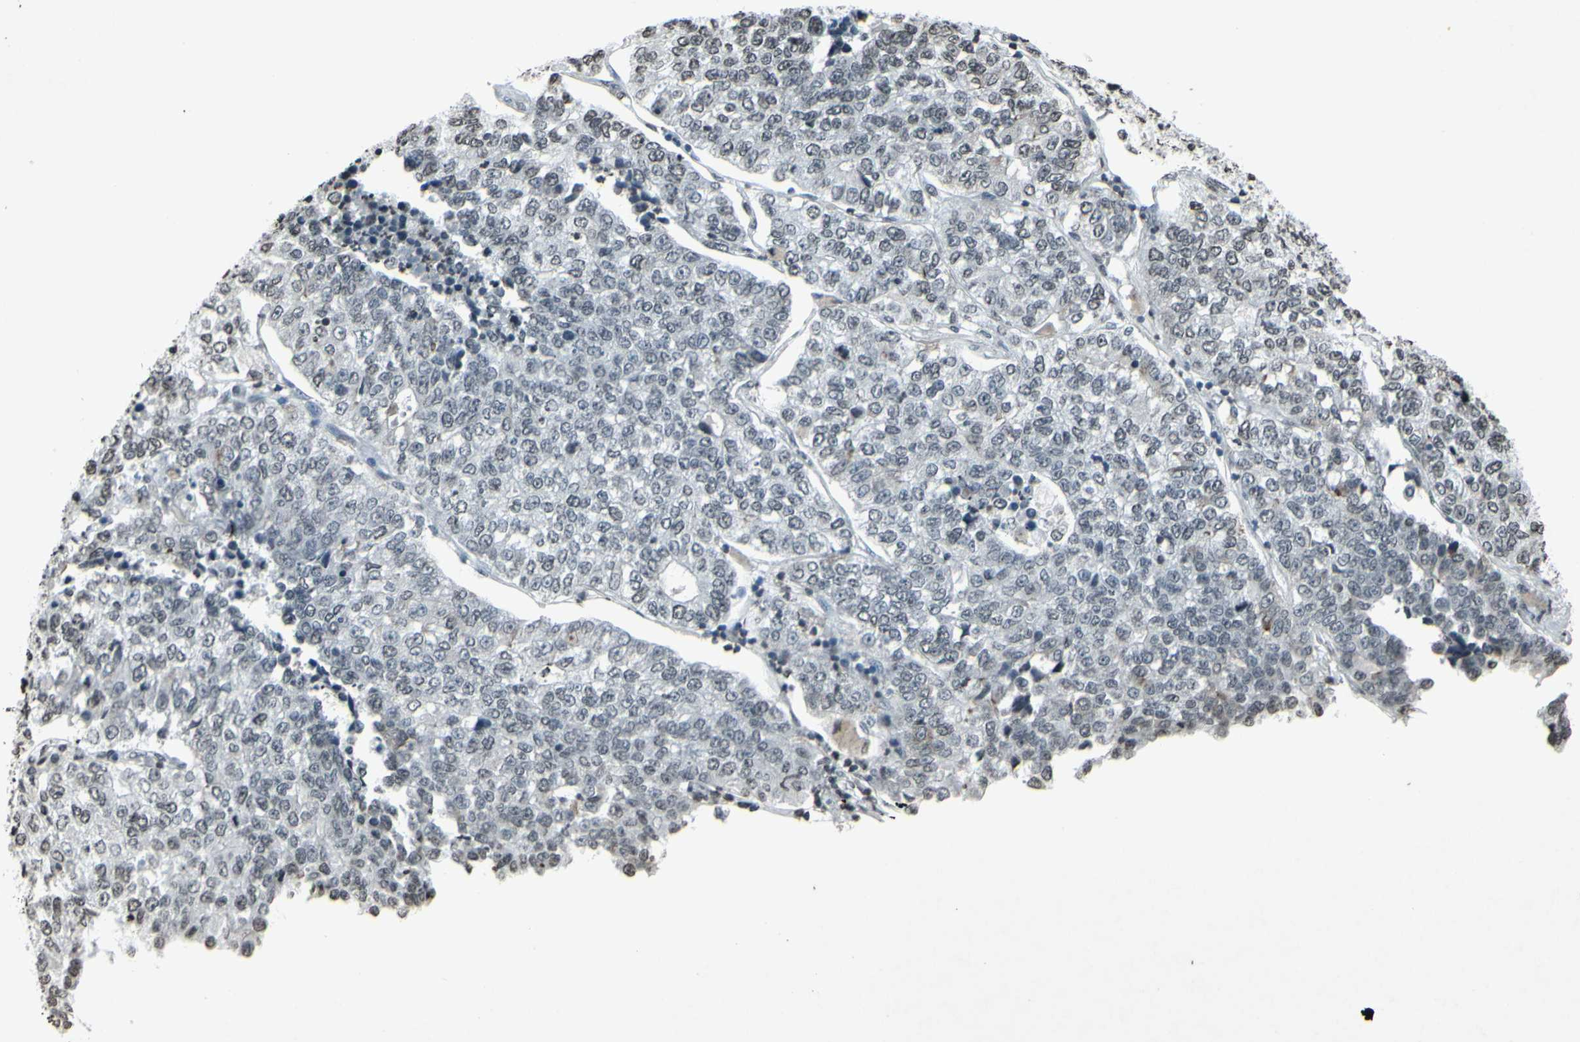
{"staining": {"intensity": "negative", "quantity": "none", "location": "none"}, "tissue": "lung cancer", "cell_type": "Tumor cells", "image_type": "cancer", "snomed": [{"axis": "morphology", "description": "Adenocarcinoma, NOS"}, {"axis": "topography", "description": "Lung"}], "caption": "Tumor cells show no significant protein positivity in lung cancer (adenocarcinoma).", "gene": "CD79B", "patient": {"sex": "male", "age": 49}}